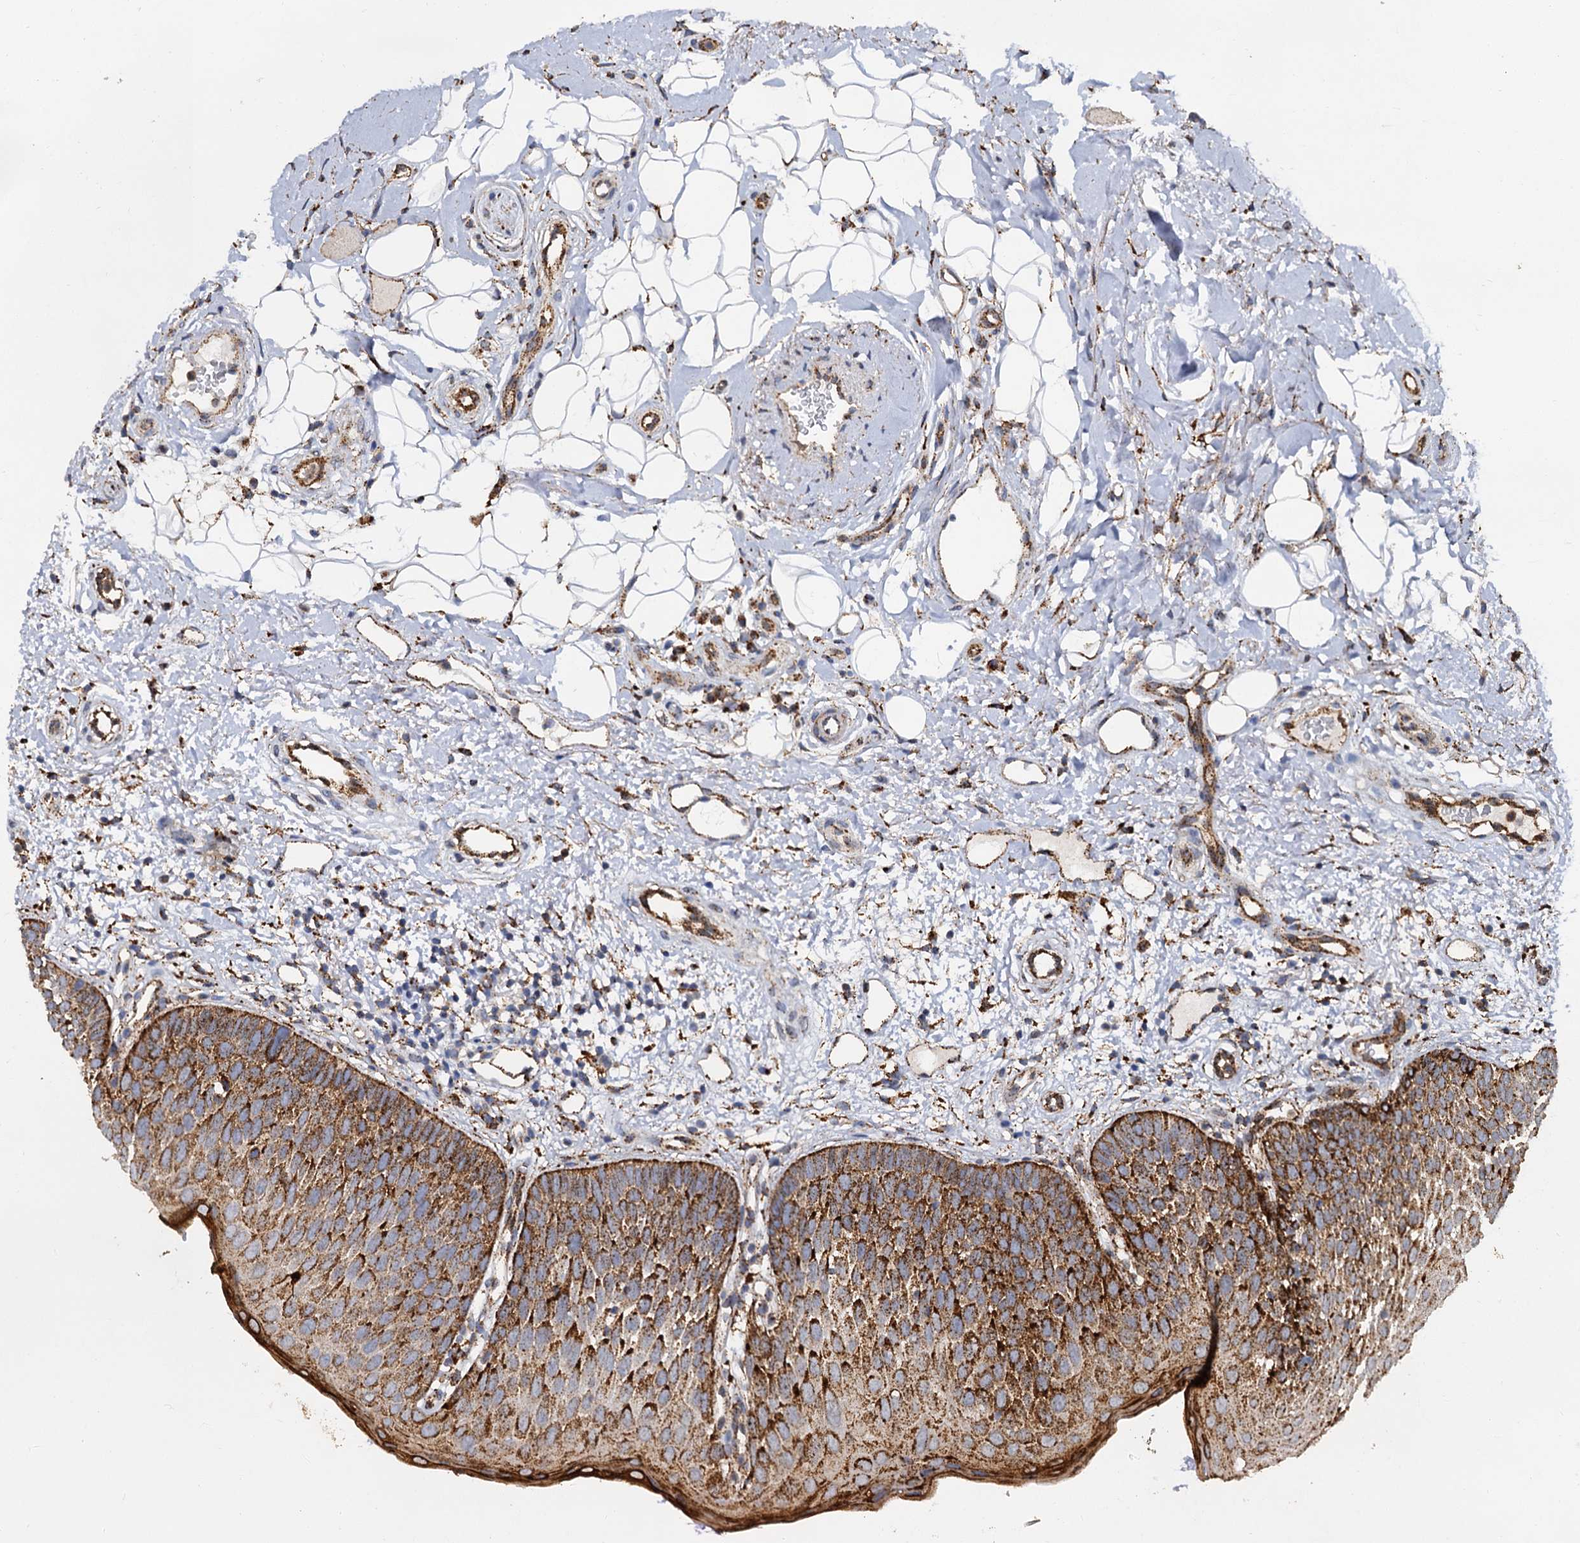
{"staining": {"intensity": "strong", "quantity": ">75%", "location": "cytoplasmic/membranous"}, "tissue": "oral mucosa", "cell_type": "Squamous epithelial cells", "image_type": "normal", "snomed": [{"axis": "morphology", "description": "No evidence of malignacy"}, {"axis": "topography", "description": "Oral tissue"}, {"axis": "topography", "description": "Head-Neck"}], "caption": "Protein staining of unremarkable oral mucosa reveals strong cytoplasmic/membranous positivity in approximately >75% of squamous epithelial cells.", "gene": "GBA1", "patient": {"sex": "male", "age": 68}}